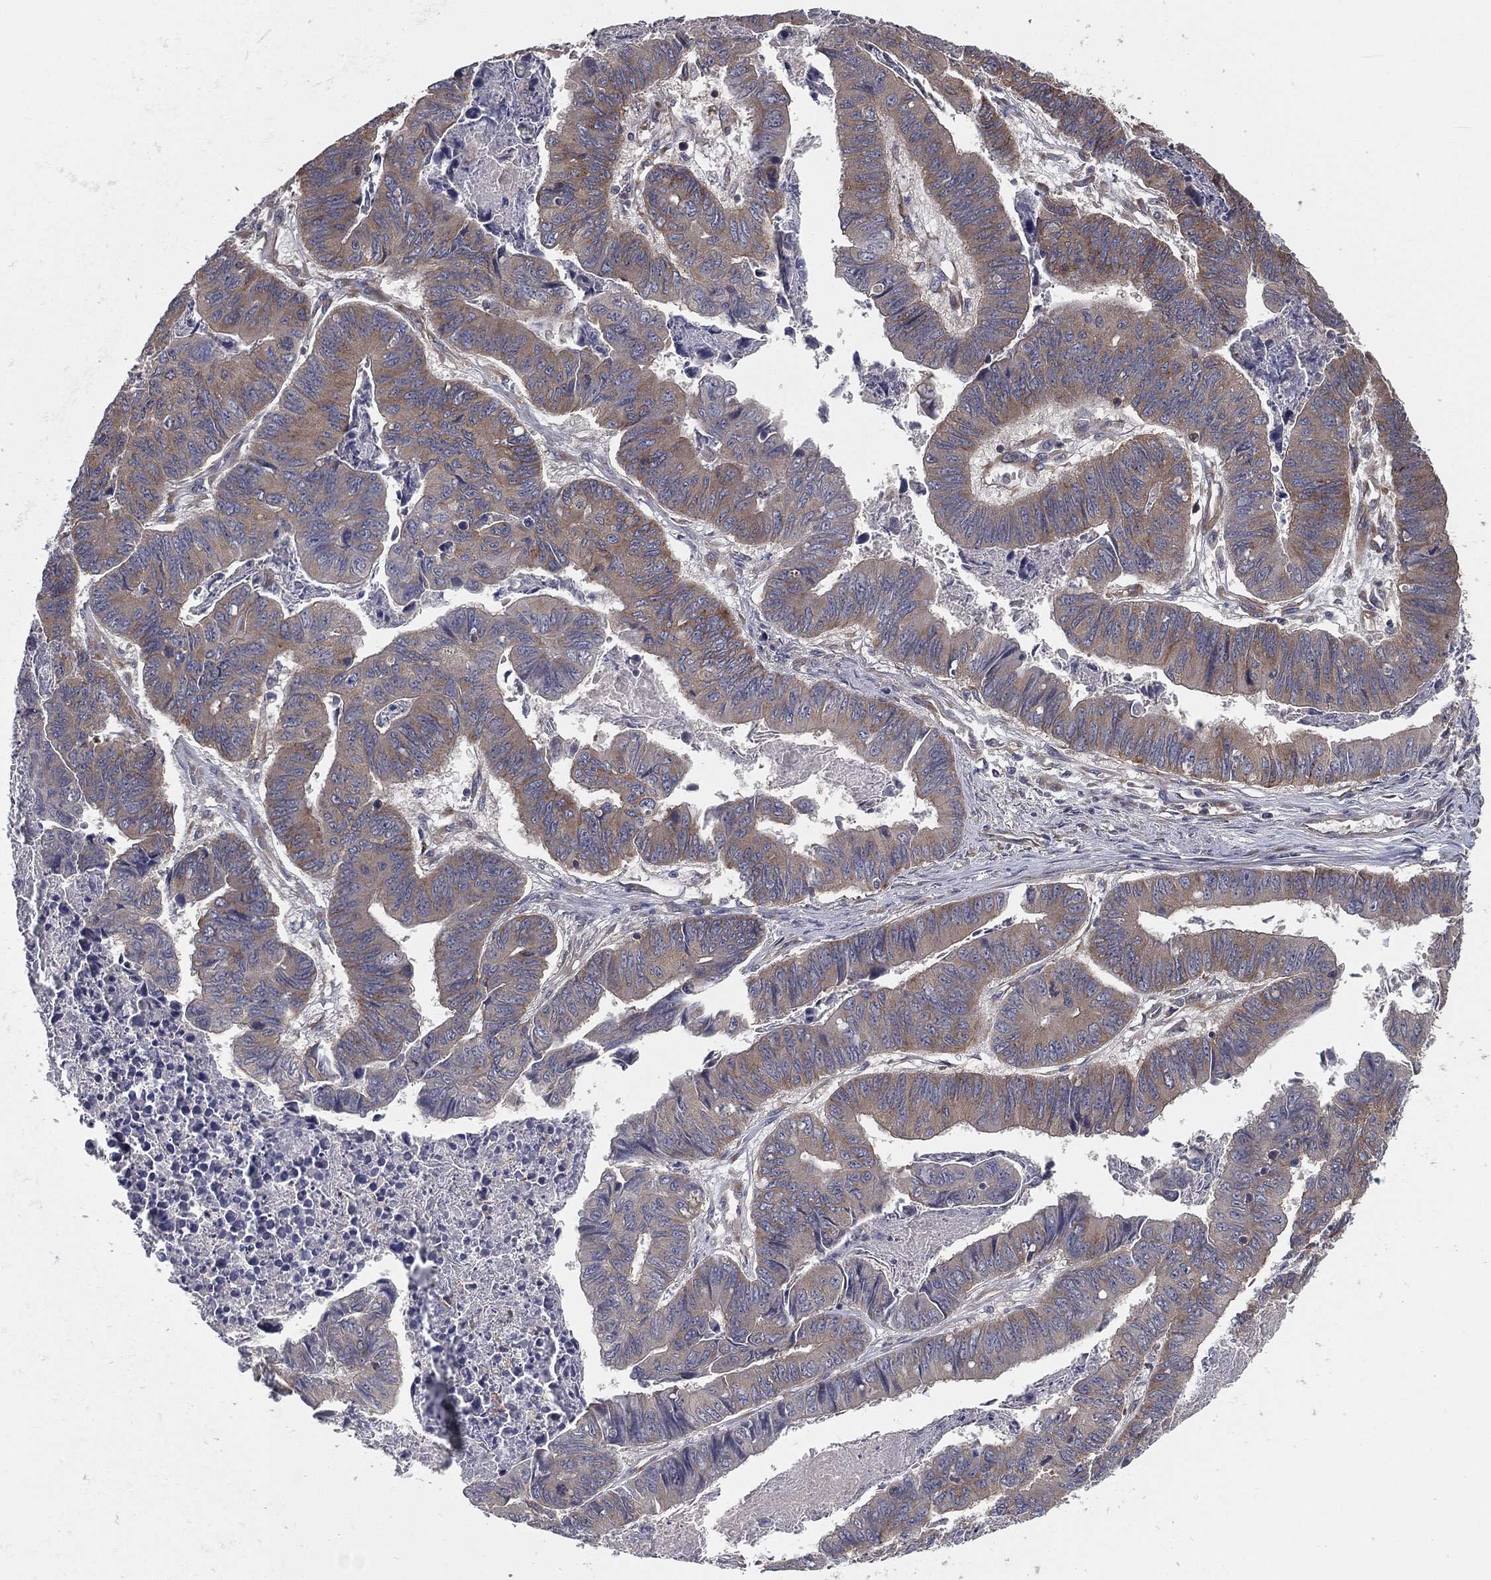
{"staining": {"intensity": "weak", "quantity": ">75%", "location": "cytoplasmic/membranous"}, "tissue": "stomach cancer", "cell_type": "Tumor cells", "image_type": "cancer", "snomed": [{"axis": "morphology", "description": "Adenocarcinoma, NOS"}, {"axis": "topography", "description": "Stomach, lower"}], "caption": "An IHC photomicrograph of tumor tissue is shown. Protein staining in brown shows weak cytoplasmic/membranous positivity in stomach adenocarcinoma within tumor cells.", "gene": "EIF2B5", "patient": {"sex": "male", "age": 77}}